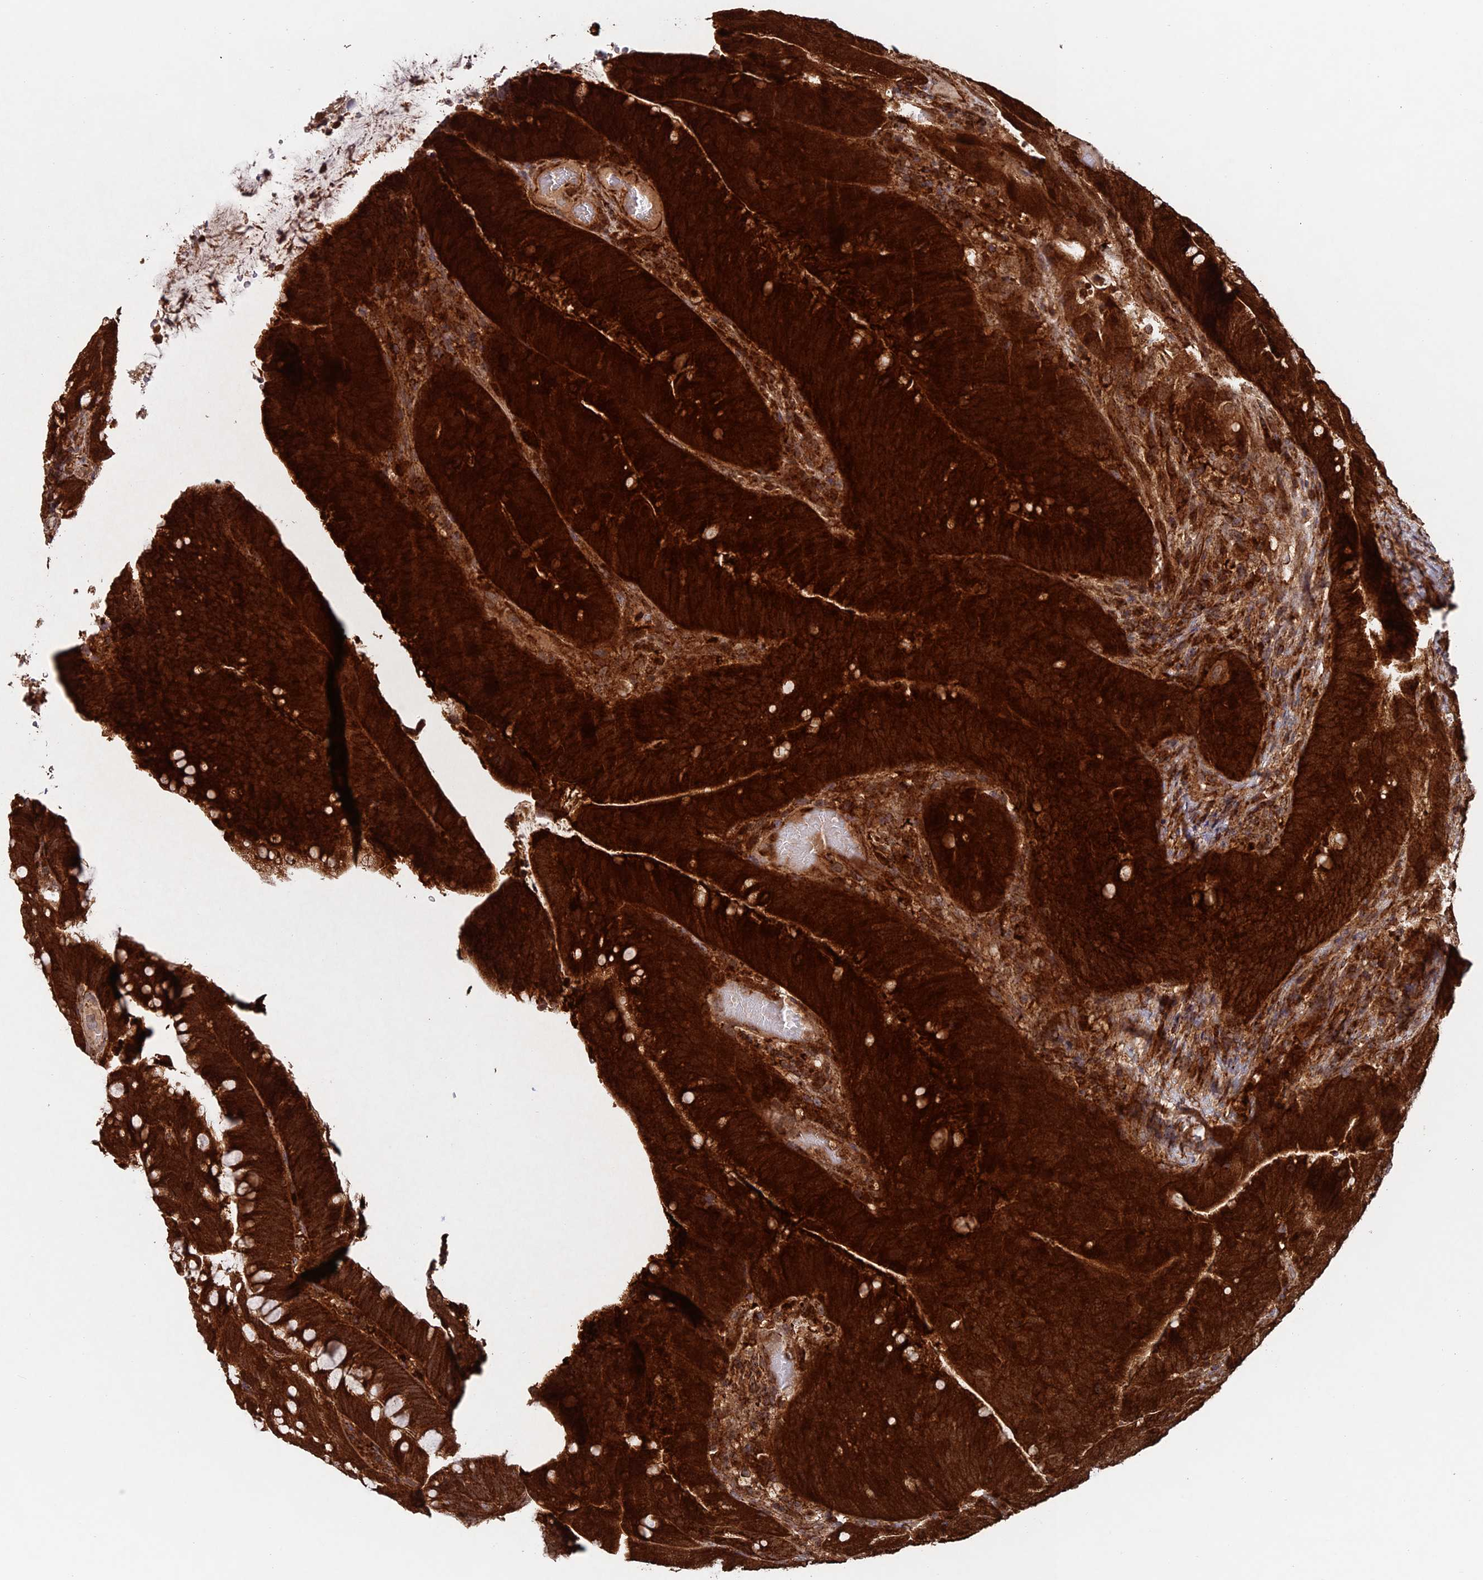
{"staining": {"intensity": "strong", "quantity": ">75%", "location": "cytoplasmic/membranous"}, "tissue": "colorectal cancer", "cell_type": "Tumor cells", "image_type": "cancer", "snomed": [{"axis": "morphology", "description": "Adenocarcinoma, NOS"}, {"axis": "topography", "description": "Colon"}], "caption": "Immunohistochemical staining of adenocarcinoma (colorectal) exhibits high levels of strong cytoplasmic/membranous protein staining in about >75% of tumor cells.", "gene": "DTYMK", "patient": {"sex": "female", "age": 66}}